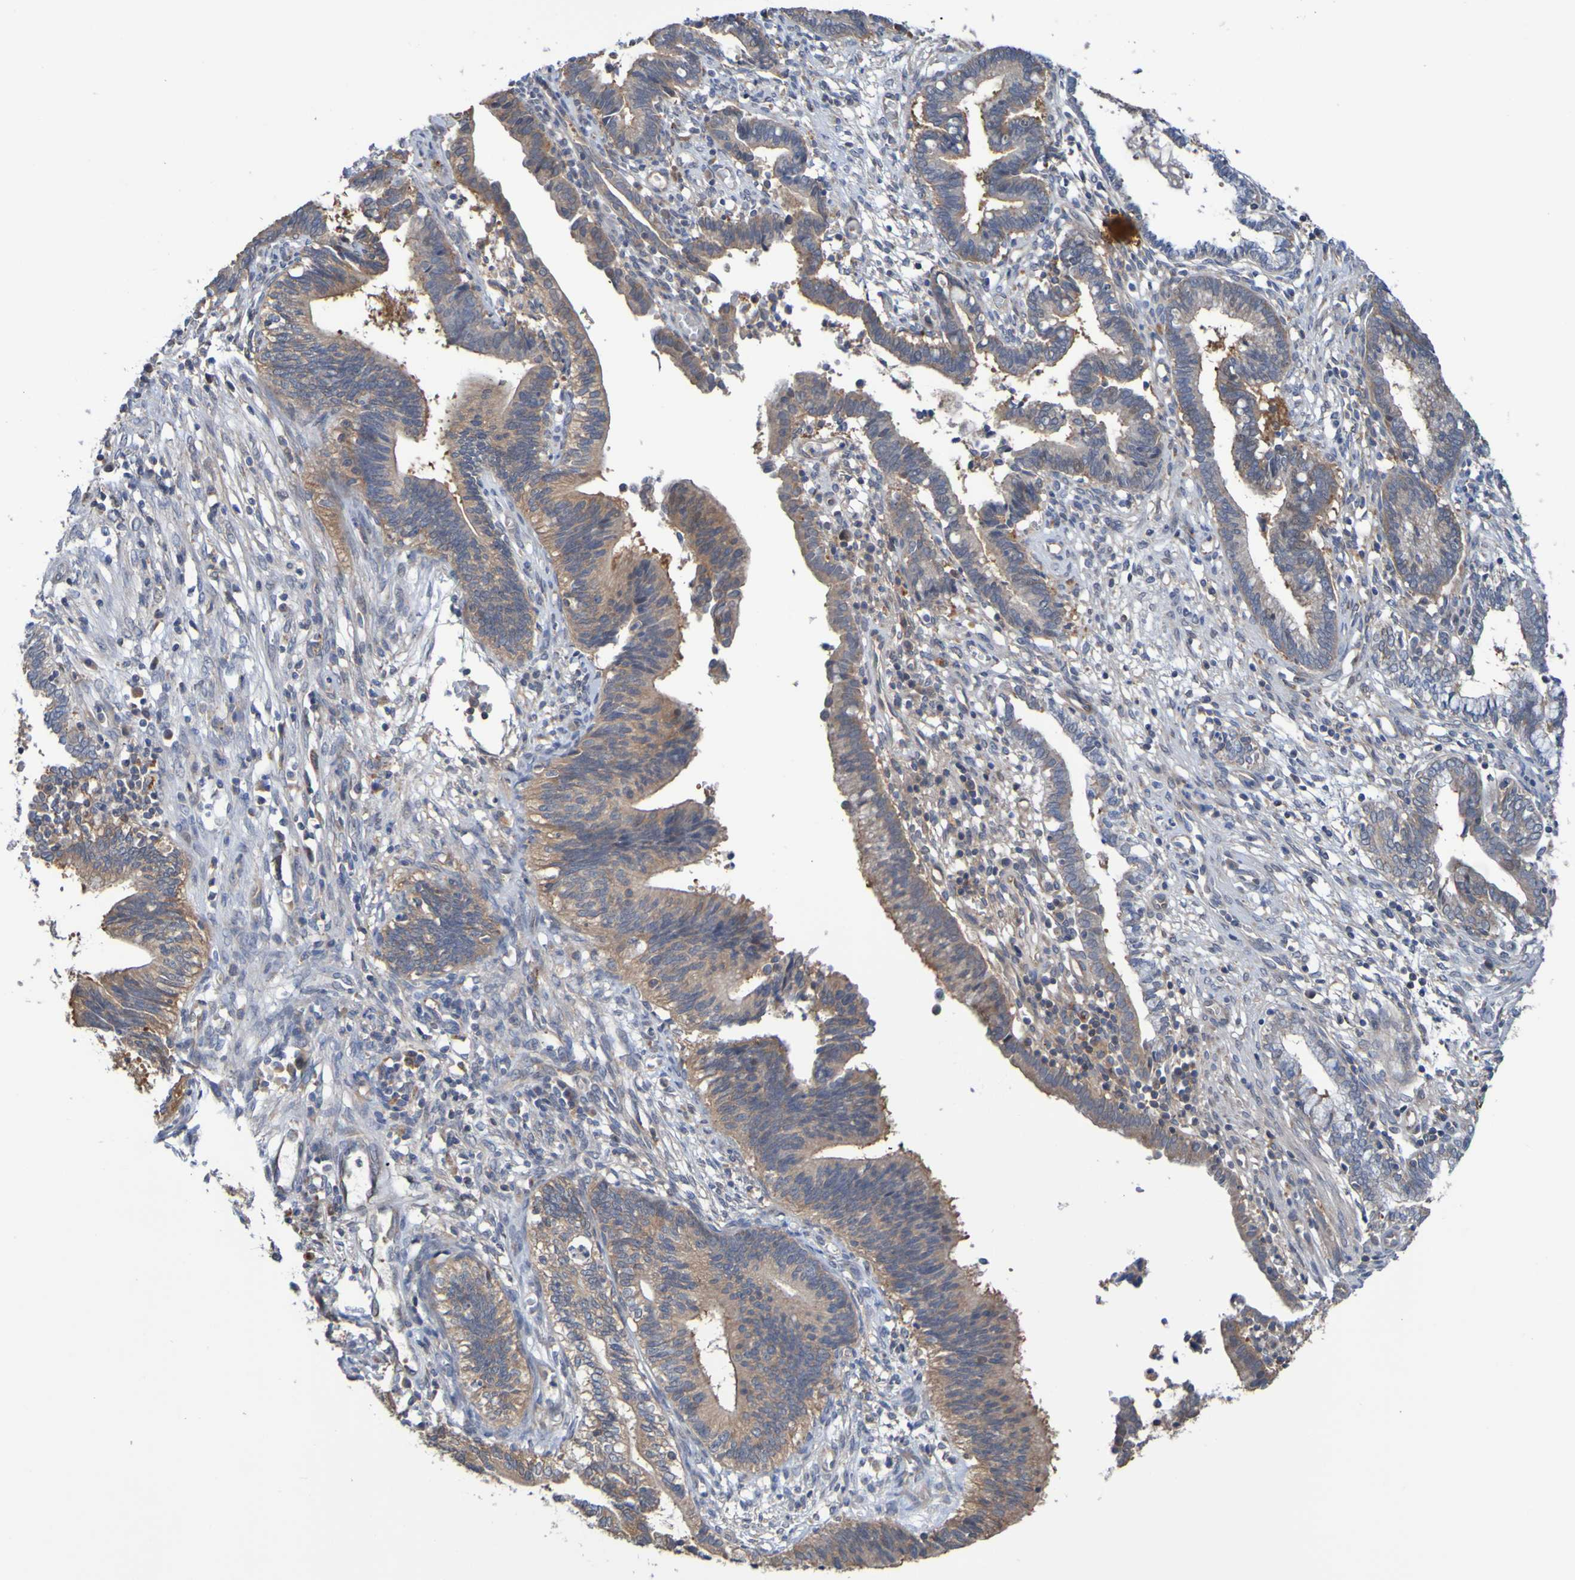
{"staining": {"intensity": "moderate", "quantity": ">75%", "location": "cytoplasmic/membranous"}, "tissue": "cervical cancer", "cell_type": "Tumor cells", "image_type": "cancer", "snomed": [{"axis": "morphology", "description": "Adenocarcinoma, NOS"}, {"axis": "topography", "description": "Cervix"}], "caption": "Immunohistochemistry (IHC) (DAB) staining of human cervical cancer (adenocarcinoma) displays moderate cytoplasmic/membranous protein staining in approximately >75% of tumor cells. The protein is stained brown, and the nuclei are stained in blue (DAB (3,3'-diaminobenzidine) IHC with brightfield microscopy, high magnification).", "gene": "SDK1", "patient": {"sex": "female", "age": 44}}